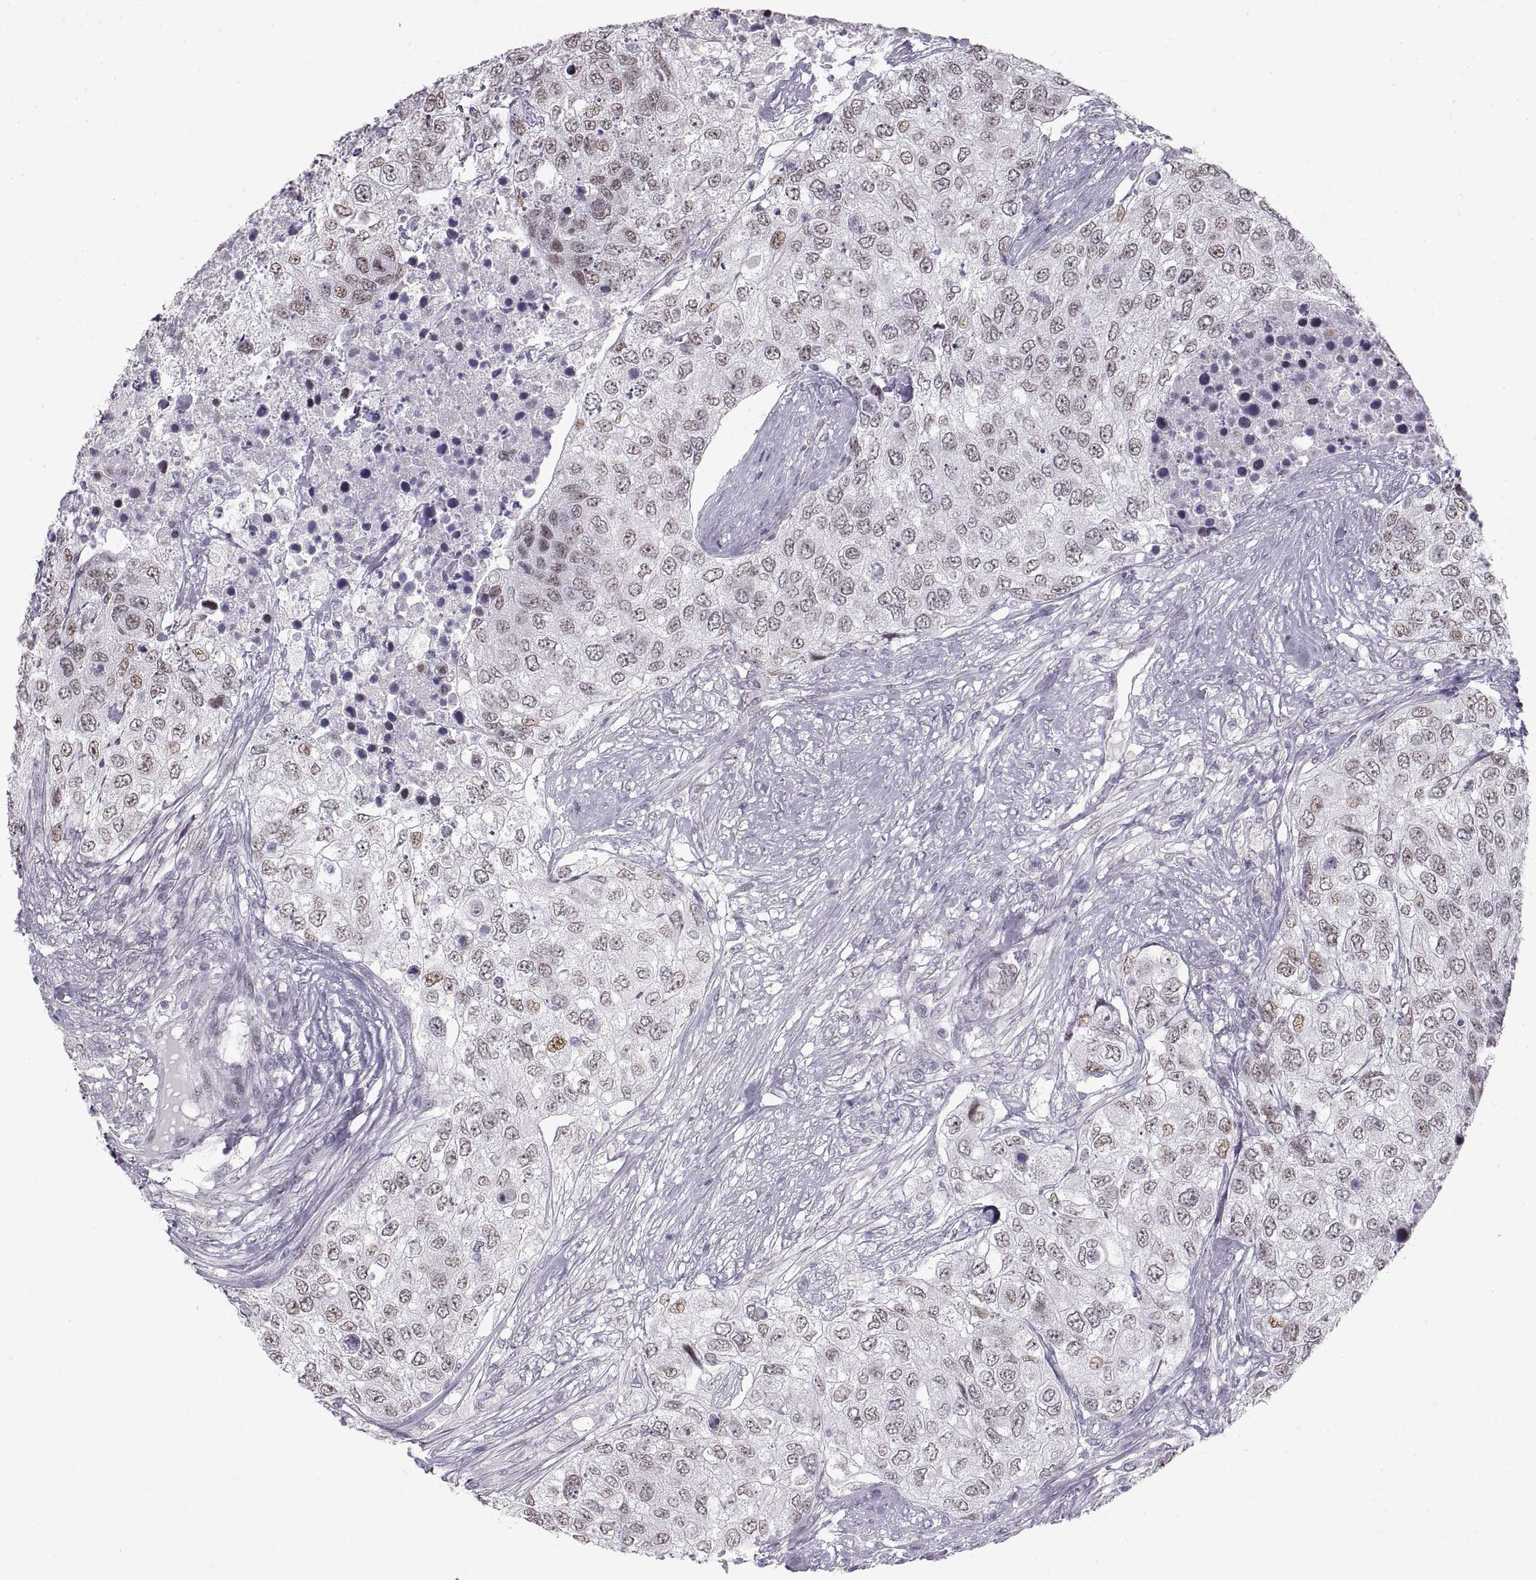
{"staining": {"intensity": "negative", "quantity": "none", "location": "none"}, "tissue": "urothelial cancer", "cell_type": "Tumor cells", "image_type": "cancer", "snomed": [{"axis": "morphology", "description": "Urothelial carcinoma, High grade"}, {"axis": "topography", "description": "Urinary bladder"}], "caption": "IHC histopathology image of neoplastic tissue: urothelial carcinoma (high-grade) stained with DAB demonstrates no significant protein positivity in tumor cells.", "gene": "NANOS3", "patient": {"sex": "female", "age": 78}}